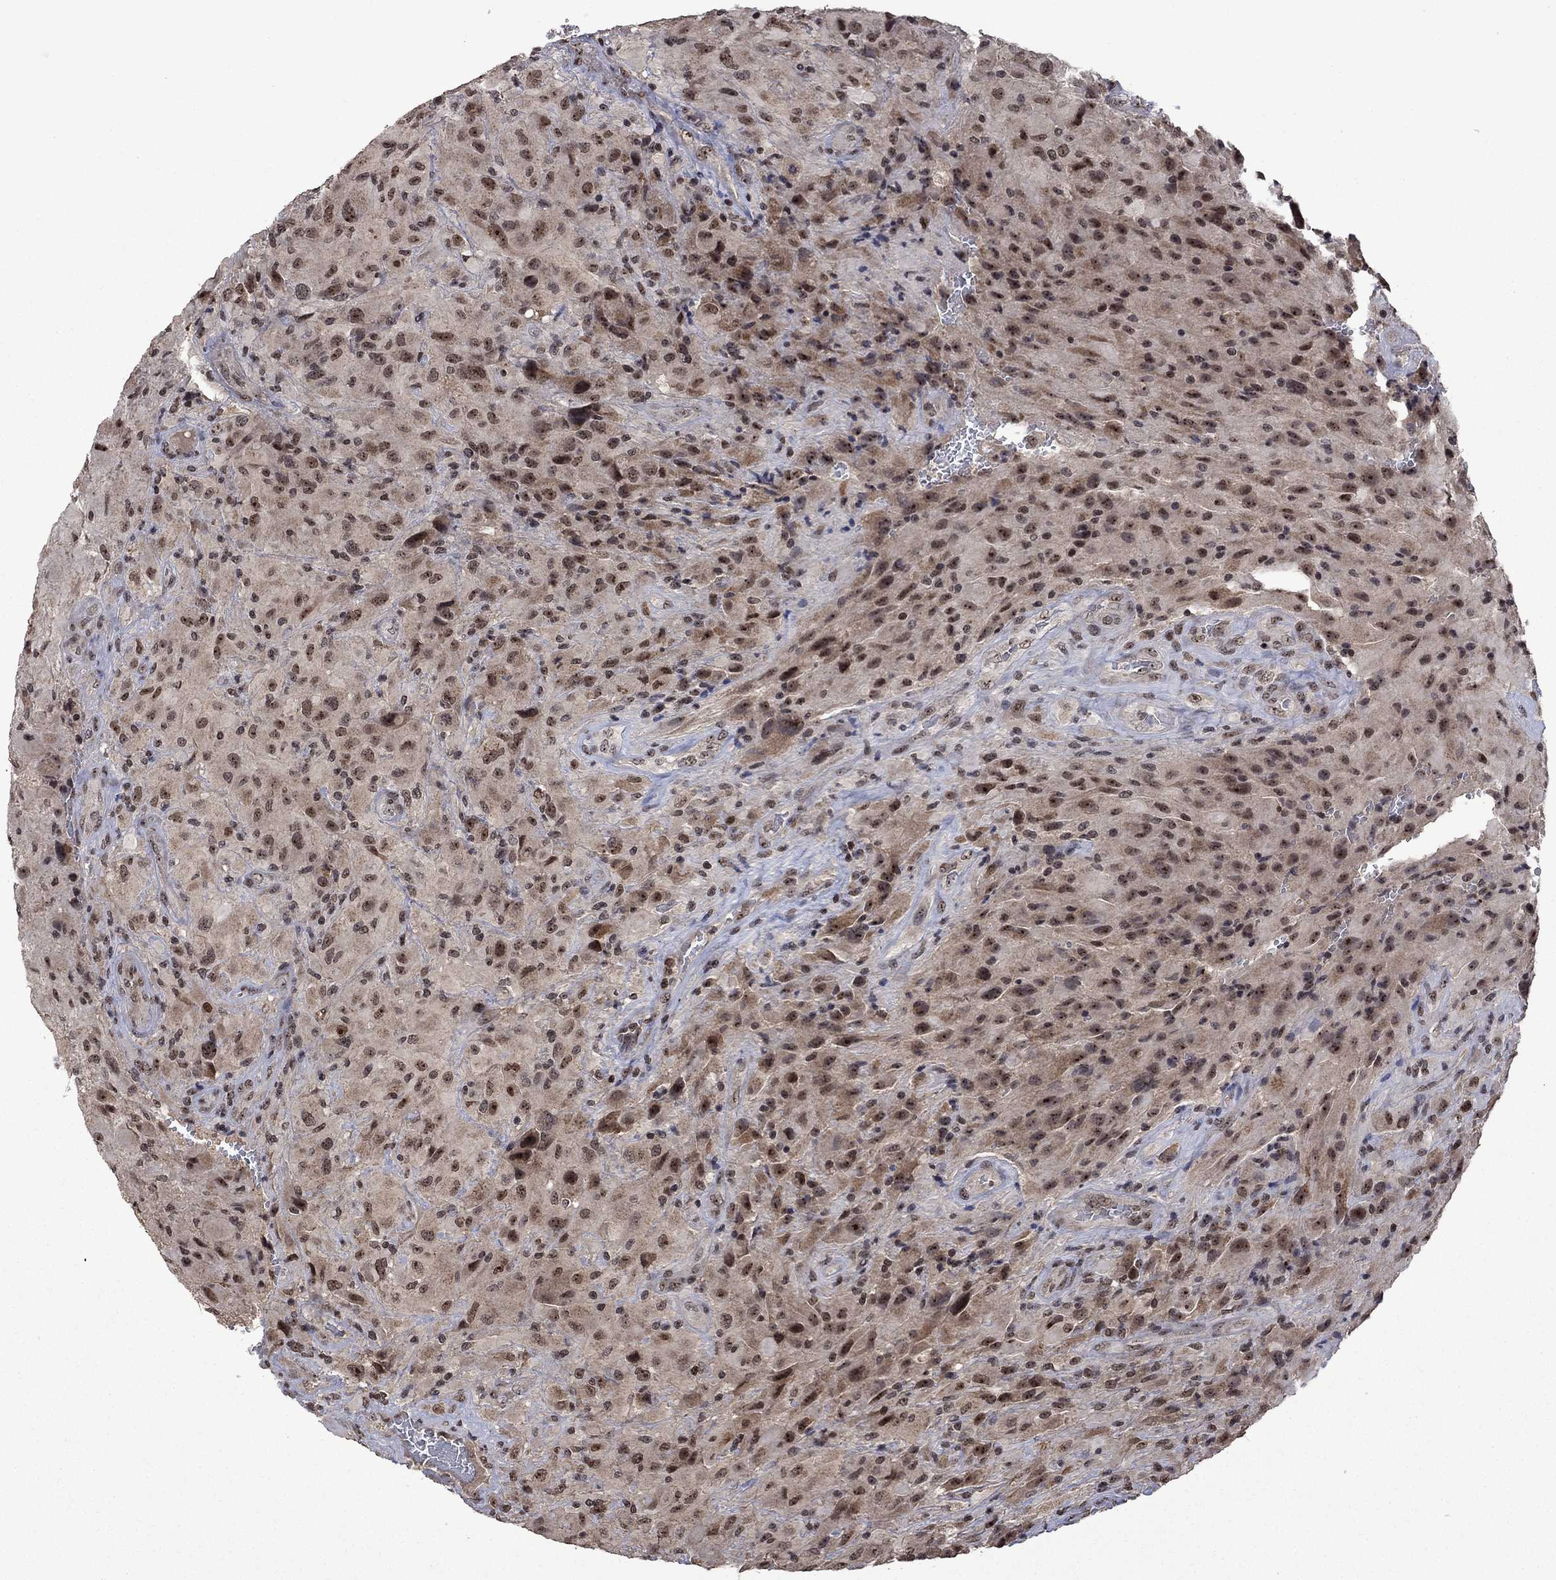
{"staining": {"intensity": "moderate", "quantity": "25%-75%", "location": "nuclear"}, "tissue": "glioma", "cell_type": "Tumor cells", "image_type": "cancer", "snomed": [{"axis": "morphology", "description": "Glioma, malignant, High grade"}, {"axis": "topography", "description": "Cerebral cortex"}], "caption": "IHC micrograph of human malignant high-grade glioma stained for a protein (brown), which reveals medium levels of moderate nuclear expression in approximately 25%-75% of tumor cells.", "gene": "FBL", "patient": {"sex": "male", "age": 35}}